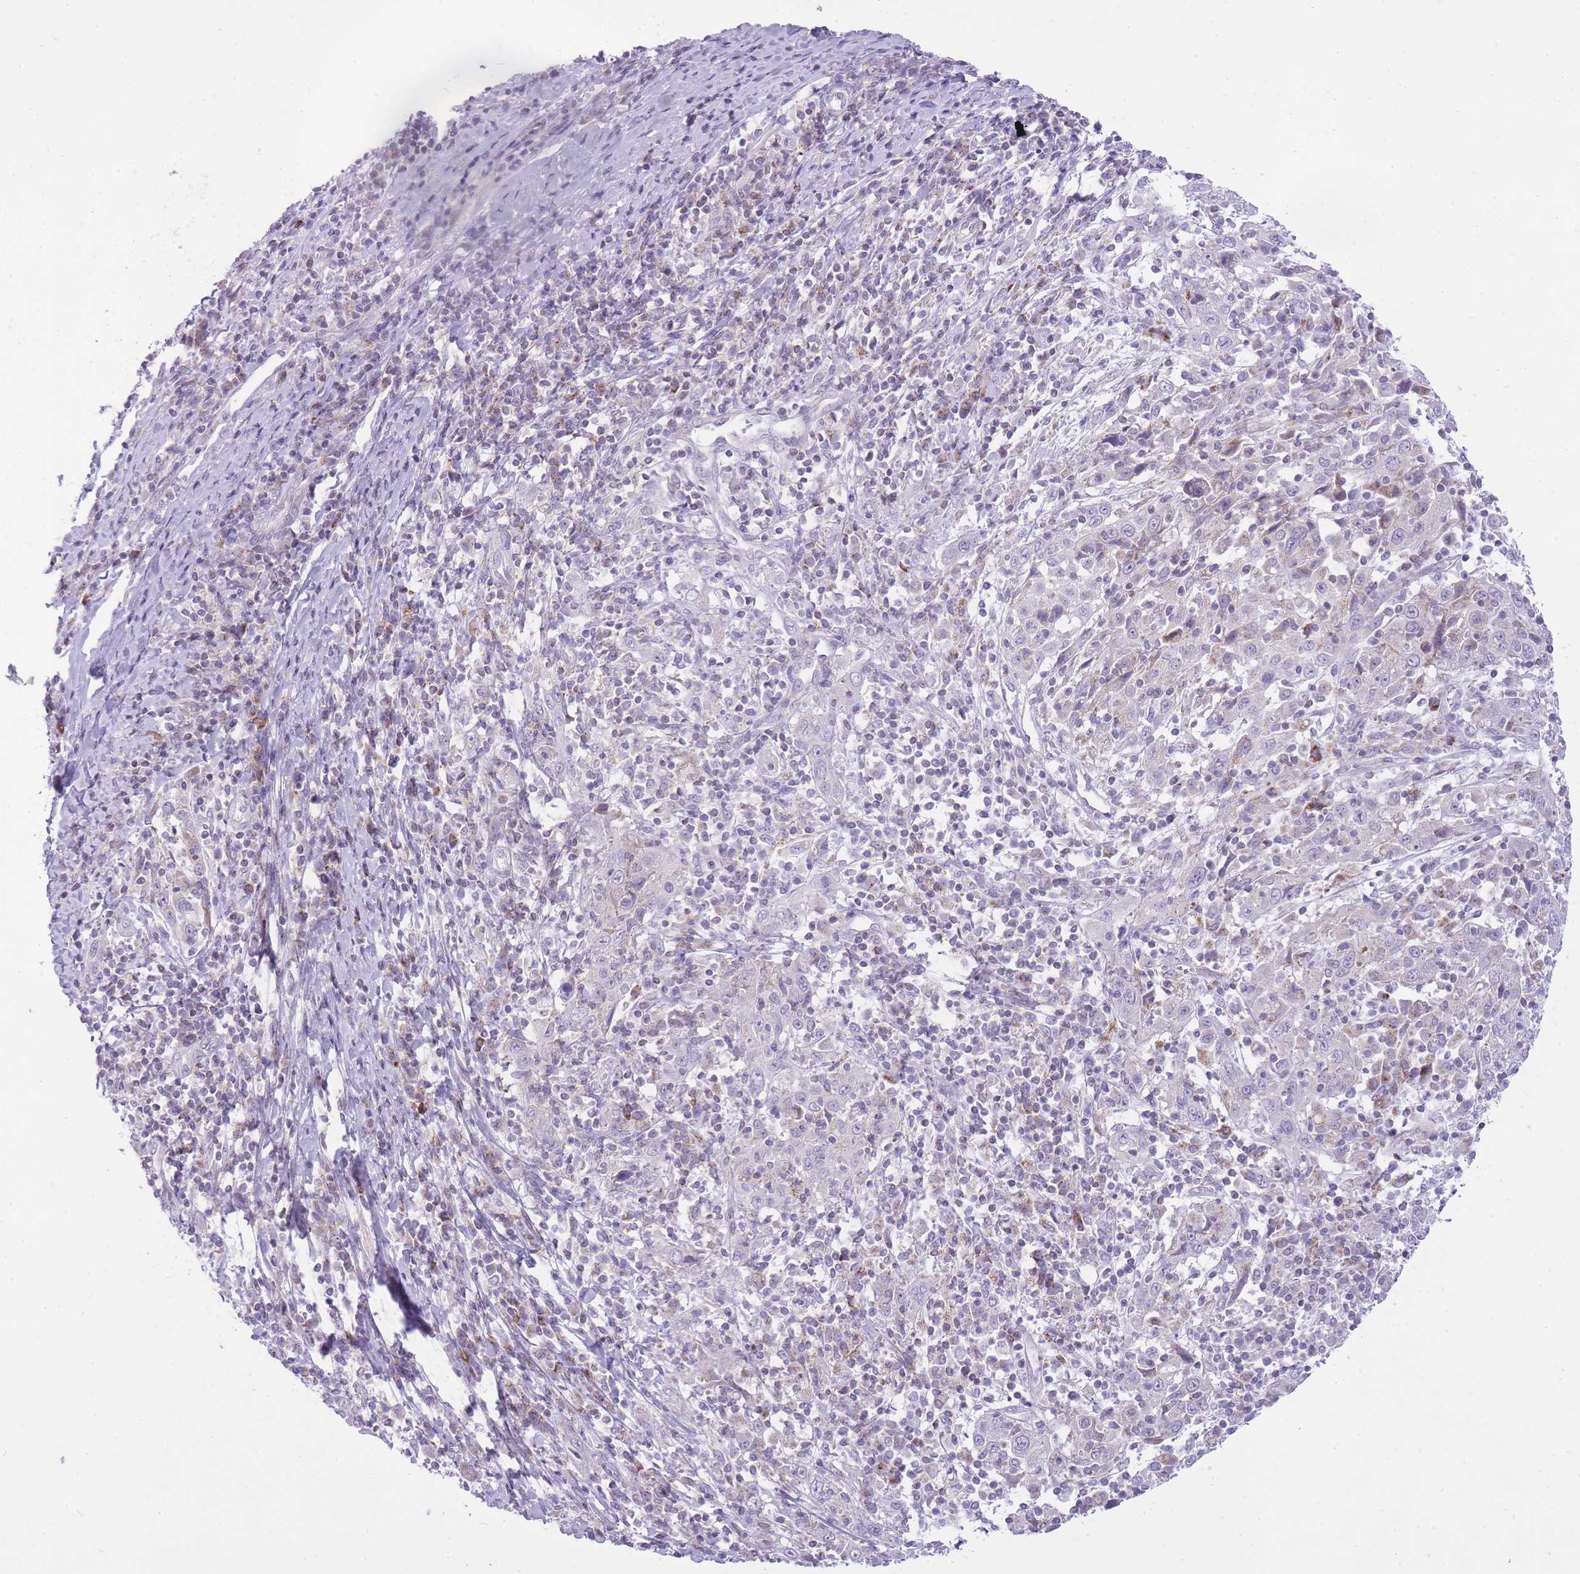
{"staining": {"intensity": "negative", "quantity": "none", "location": "none"}, "tissue": "cervical cancer", "cell_type": "Tumor cells", "image_type": "cancer", "snomed": [{"axis": "morphology", "description": "Squamous cell carcinoma, NOS"}, {"axis": "topography", "description": "Cervix"}], "caption": "This is an IHC histopathology image of human cervical cancer (squamous cell carcinoma). There is no expression in tumor cells.", "gene": "DENND2D", "patient": {"sex": "female", "age": 46}}